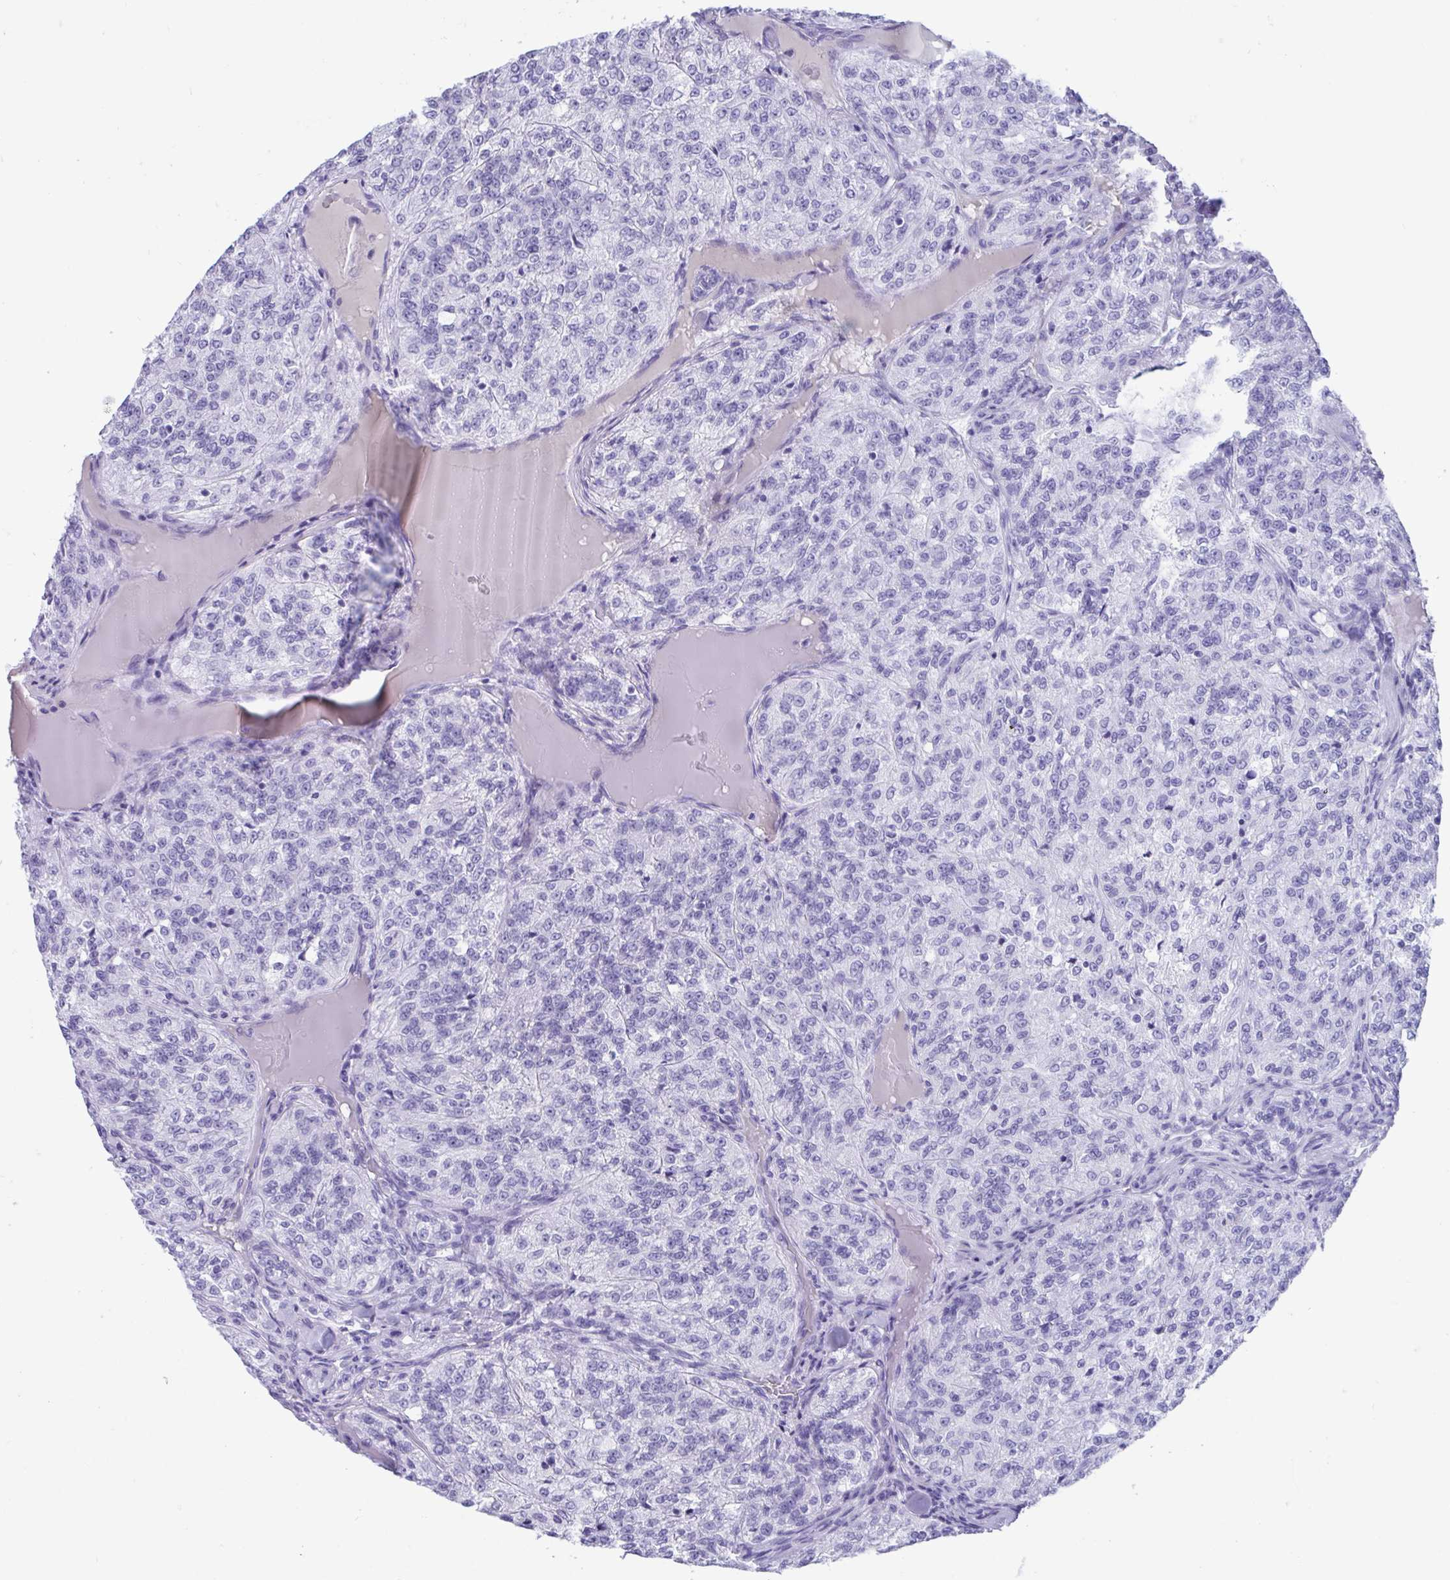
{"staining": {"intensity": "negative", "quantity": "none", "location": "none"}, "tissue": "renal cancer", "cell_type": "Tumor cells", "image_type": "cancer", "snomed": [{"axis": "morphology", "description": "Adenocarcinoma, NOS"}, {"axis": "topography", "description": "Kidney"}], "caption": "This photomicrograph is of renal cancer stained with immunohistochemistry (IHC) to label a protein in brown with the nuclei are counter-stained blue. There is no staining in tumor cells.", "gene": "TMEM35A", "patient": {"sex": "female", "age": 63}}